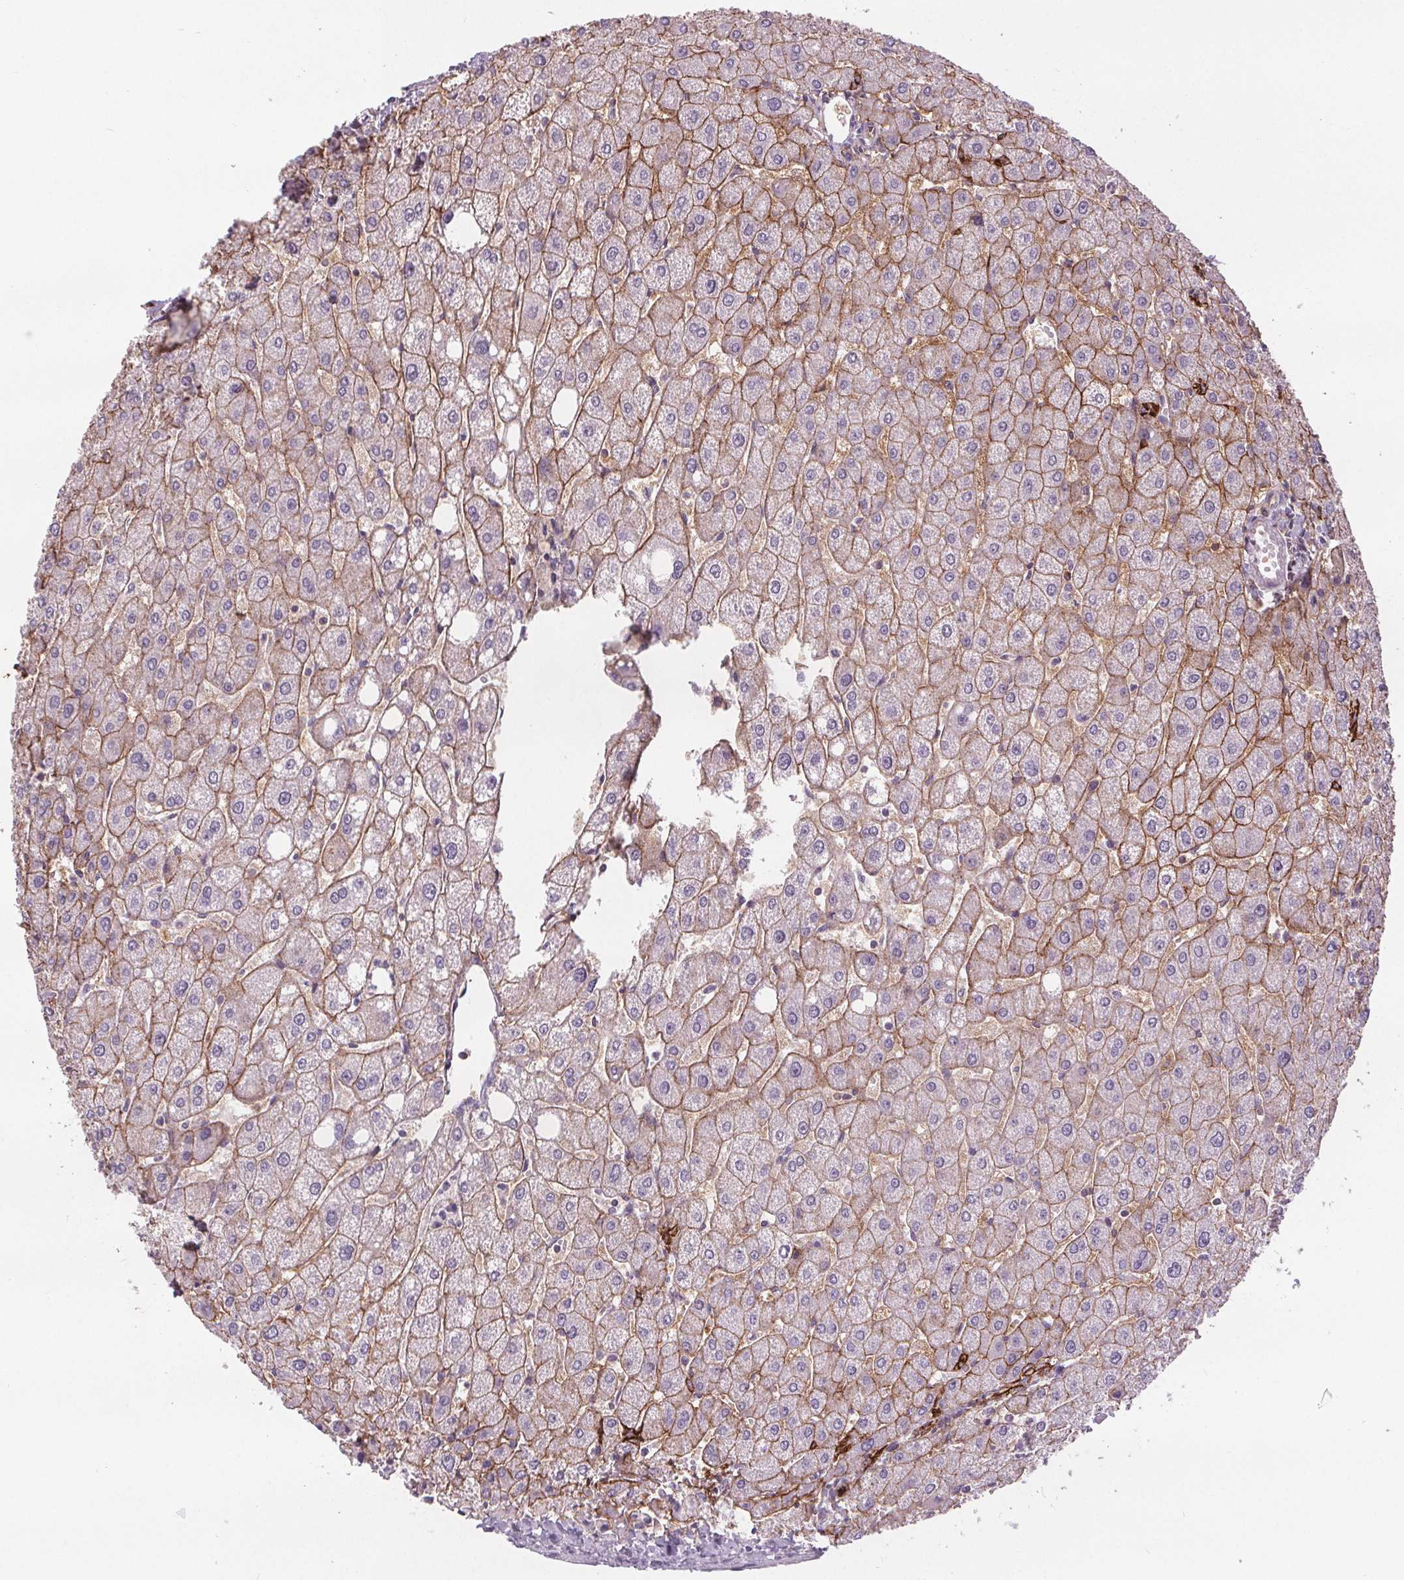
{"staining": {"intensity": "strong", "quantity": ">75%", "location": "cytoplasmic/membranous"}, "tissue": "liver", "cell_type": "Cholangiocytes", "image_type": "normal", "snomed": [{"axis": "morphology", "description": "Normal tissue, NOS"}, {"axis": "topography", "description": "Liver"}], "caption": "Immunohistochemistry image of unremarkable liver: liver stained using IHC shows high levels of strong protein expression localized specifically in the cytoplasmic/membranous of cholangiocytes, appearing as a cytoplasmic/membranous brown color.", "gene": "ATP1A1", "patient": {"sex": "male", "age": 67}}